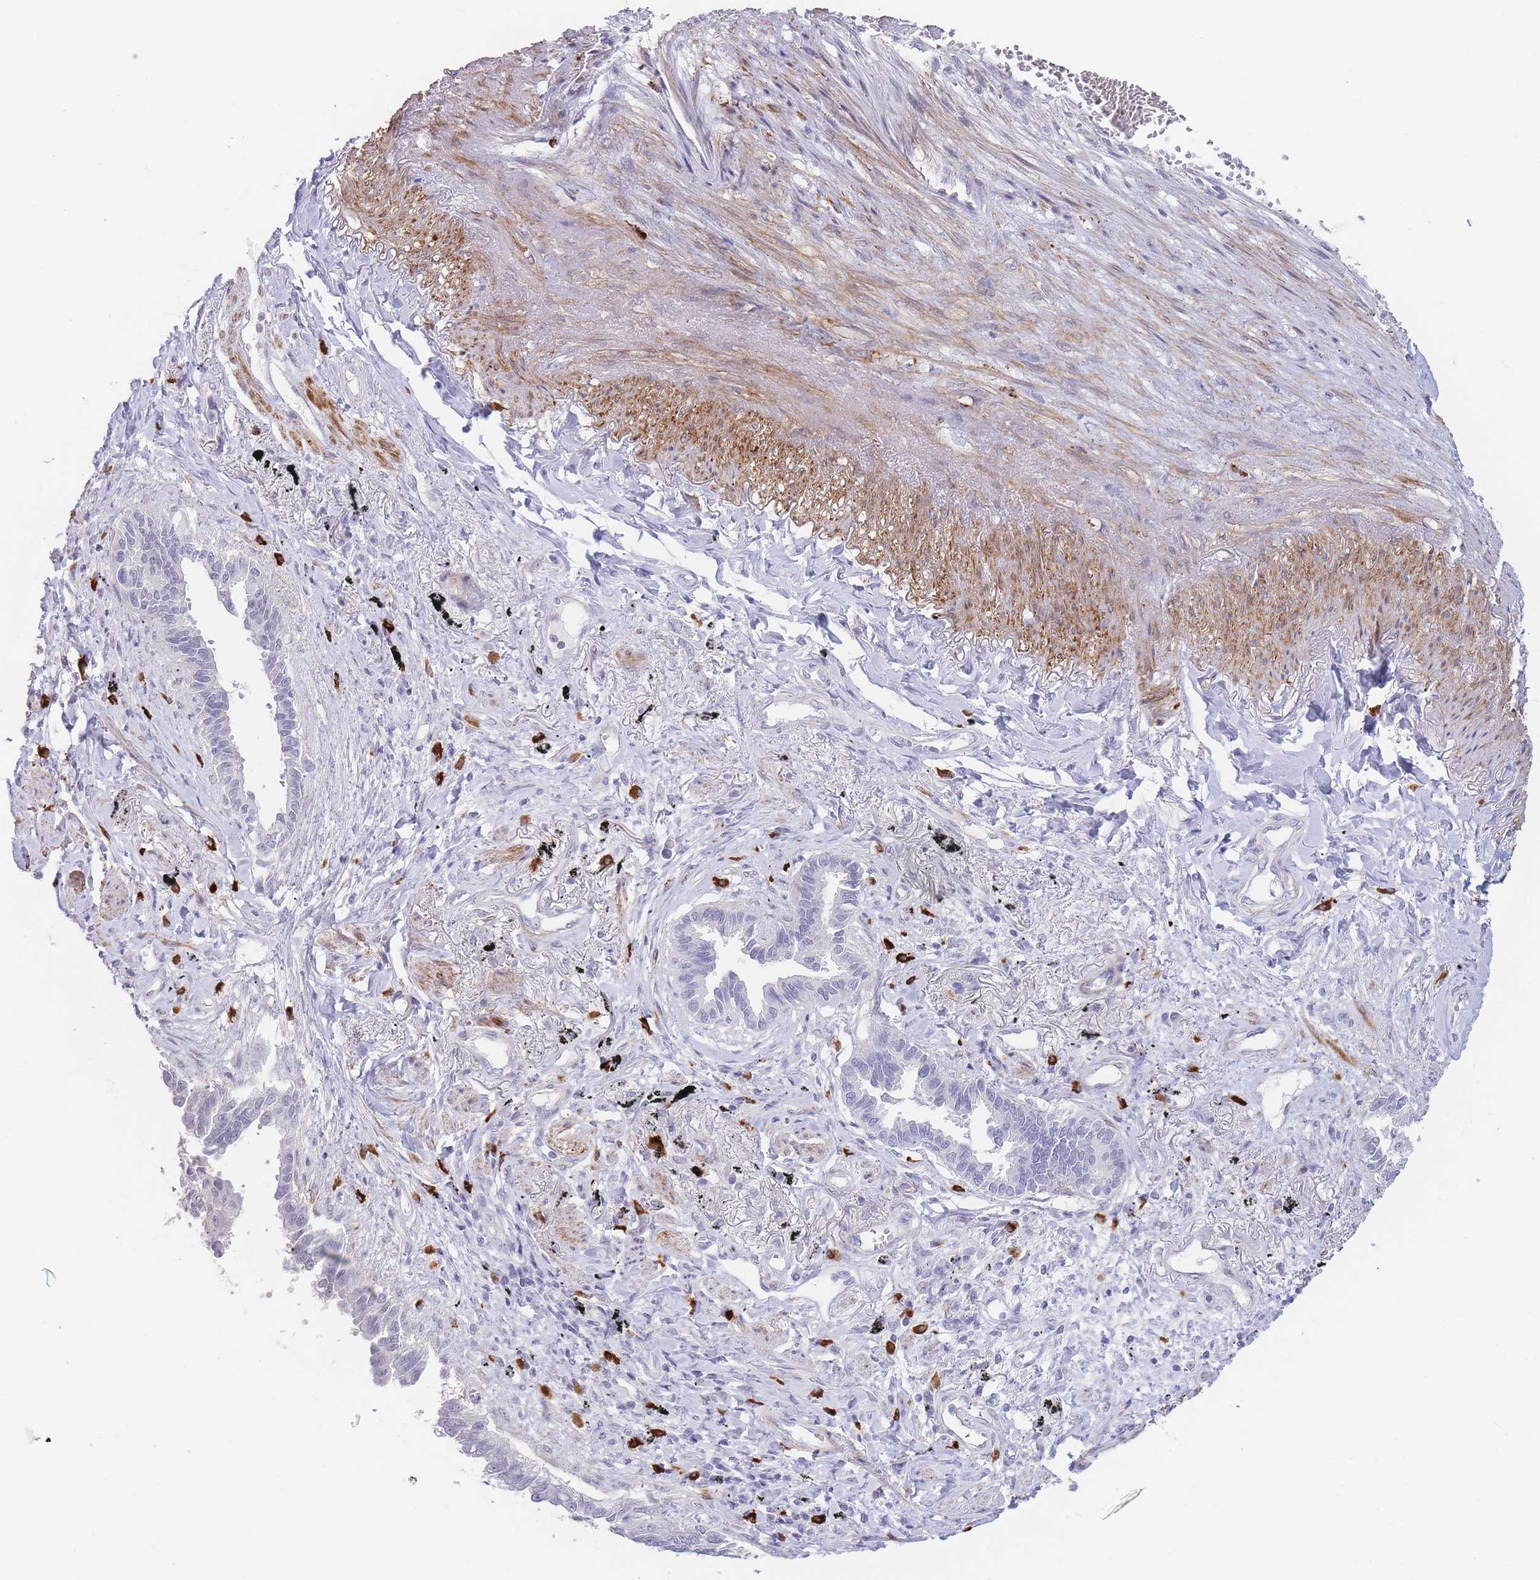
{"staining": {"intensity": "negative", "quantity": "none", "location": "none"}, "tissue": "lung cancer", "cell_type": "Tumor cells", "image_type": "cancer", "snomed": [{"axis": "morphology", "description": "Adenocarcinoma, NOS"}, {"axis": "topography", "description": "Lung"}], "caption": "Image shows no protein positivity in tumor cells of lung cancer tissue.", "gene": "ASAP3", "patient": {"sex": "male", "age": 67}}